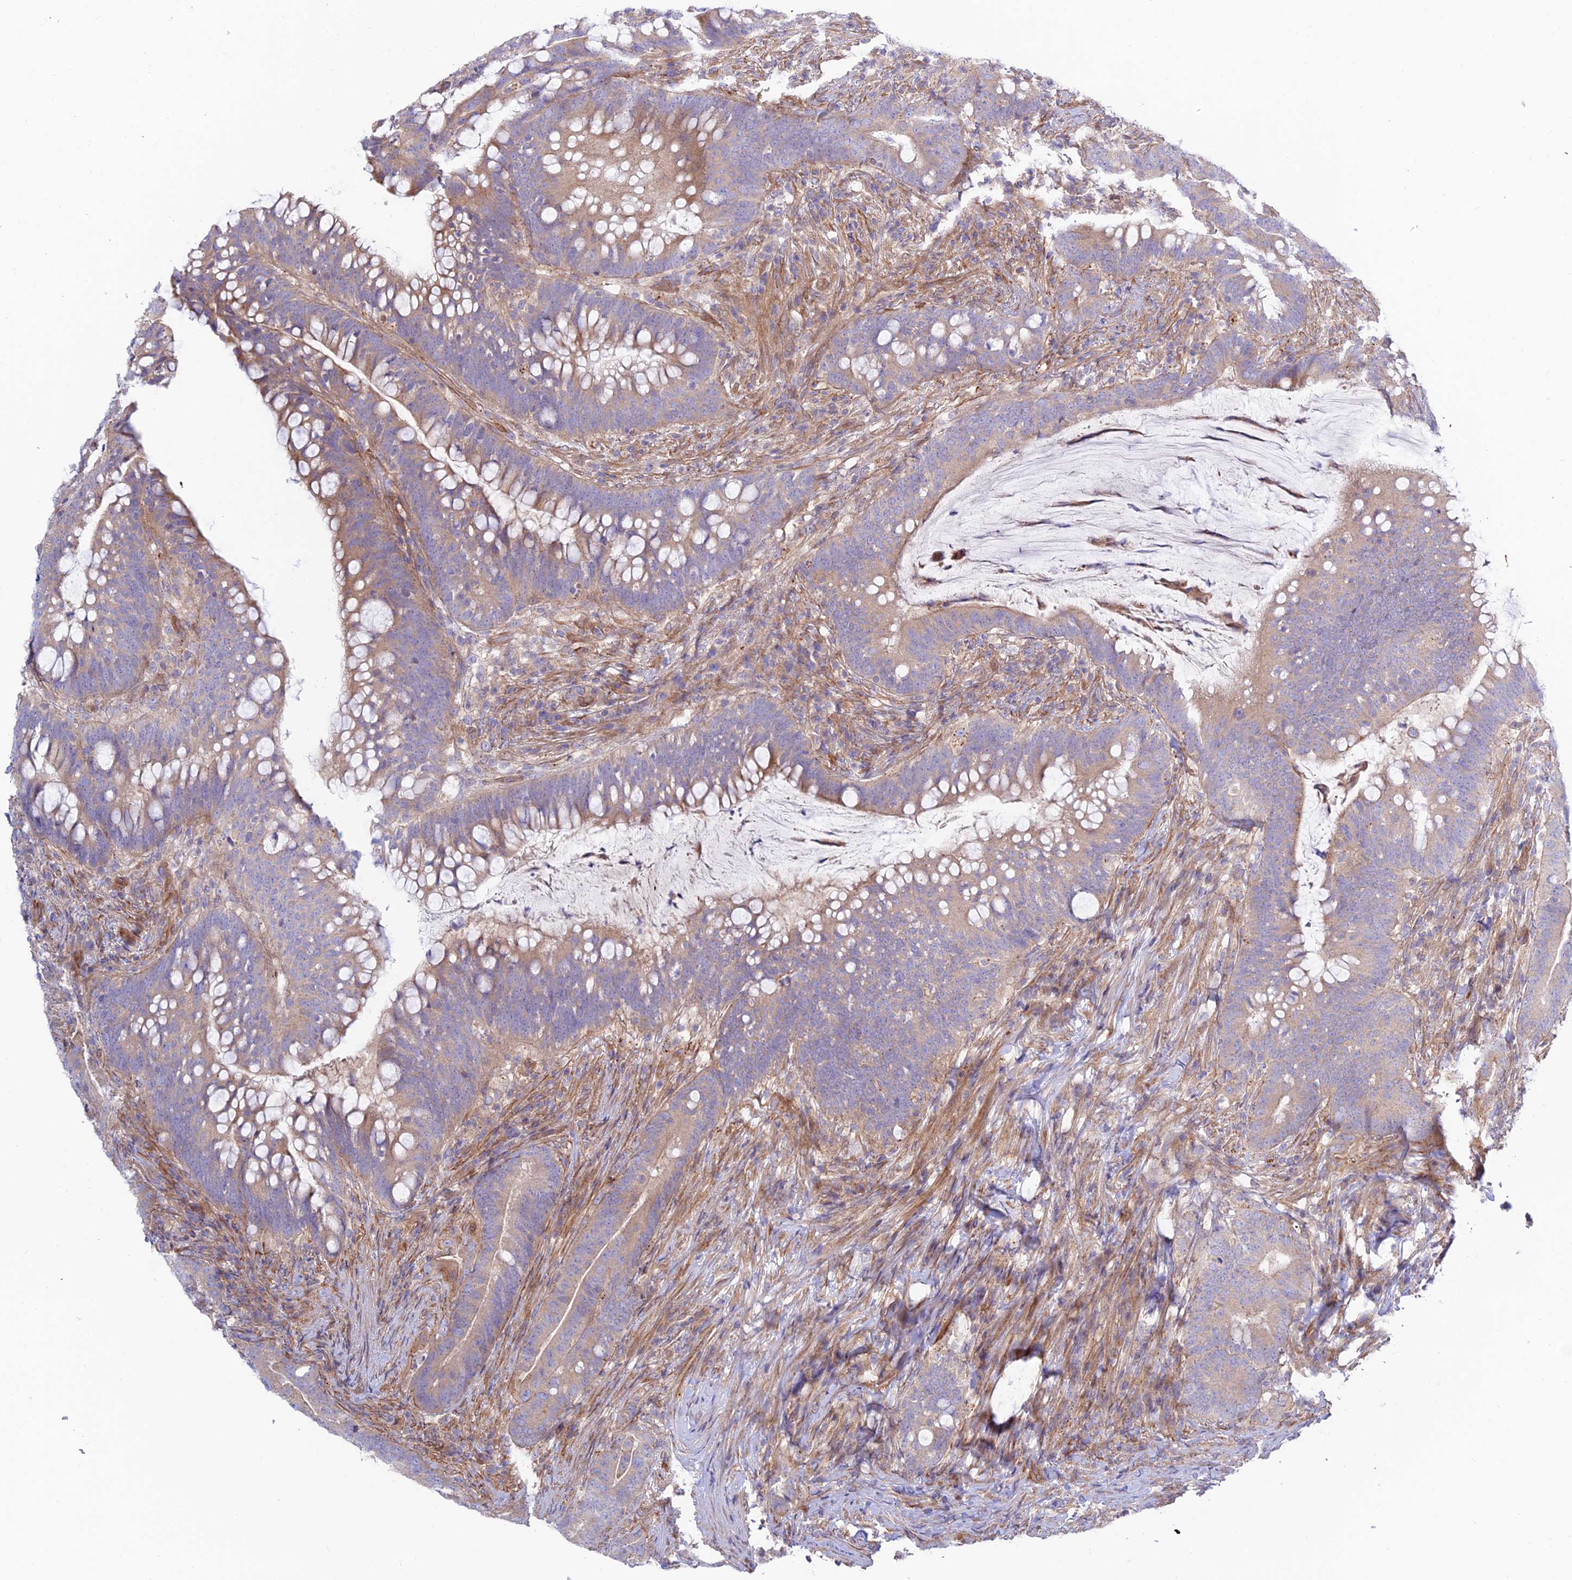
{"staining": {"intensity": "weak", "quantity": "<25%", "location": "cytoplasmic/membranous"}, "tissue": "colorectal cancer", "cell_type": "Tumor cells", "image_type": "cancer", "snomed": [{"axis": "morphology", "description": "Adenocarcinoma, NOS"}, {"axis": "topography", "description": "Colon"}], "caption": "Immunohistochemistry (IHC) image of colorectal adenocarcinoma stained for a protein (brown), which shows no staining in tumor cells.", "gene": "KCNAB1", "patient": {"sex": "female", "age": 66}}